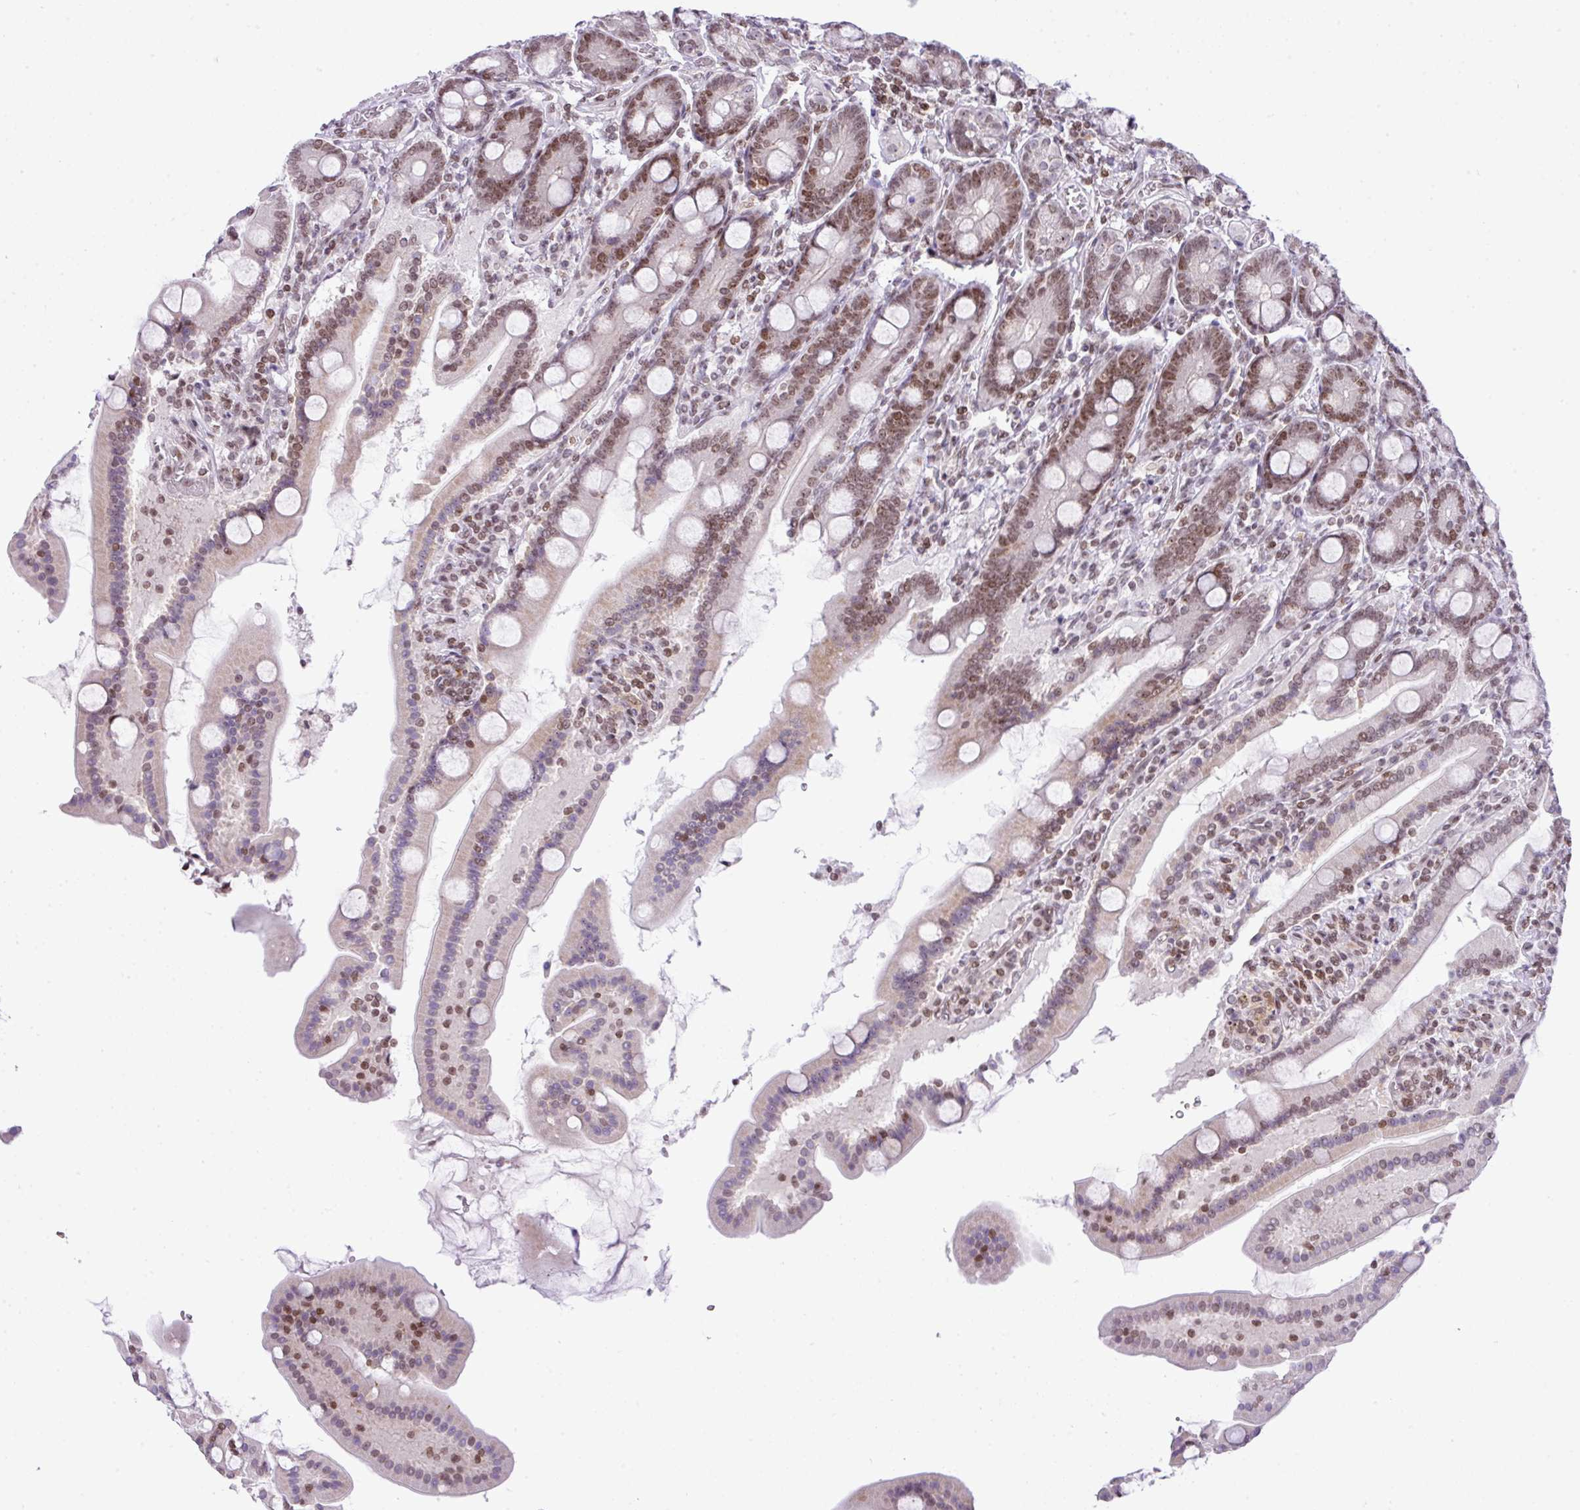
{"staining": {"intensity": "moderate", "quantity": "25%-75%", "location": "nuclear"}, "tissue": "duodenum", "cell_type": "Glandular cells", "image_type": "normal", "snomed": [{"axis": "morphology", "description": "Normal tissue, NOS"}, {"axis": "topography", "description": "Duodenum"}], "caption": "Glandular cells show medium levels of moderate nuclear staining in approximately 25%-75% of cells in benign duodenum. The staining was performed using DAB (3,3'-diaminobenzidine), with brown indicating positive protein expression. Nuclei are stained blue with hematoxylin.", "gene": "CCDC137", "patient": {"sex": "male", "age": 55}}